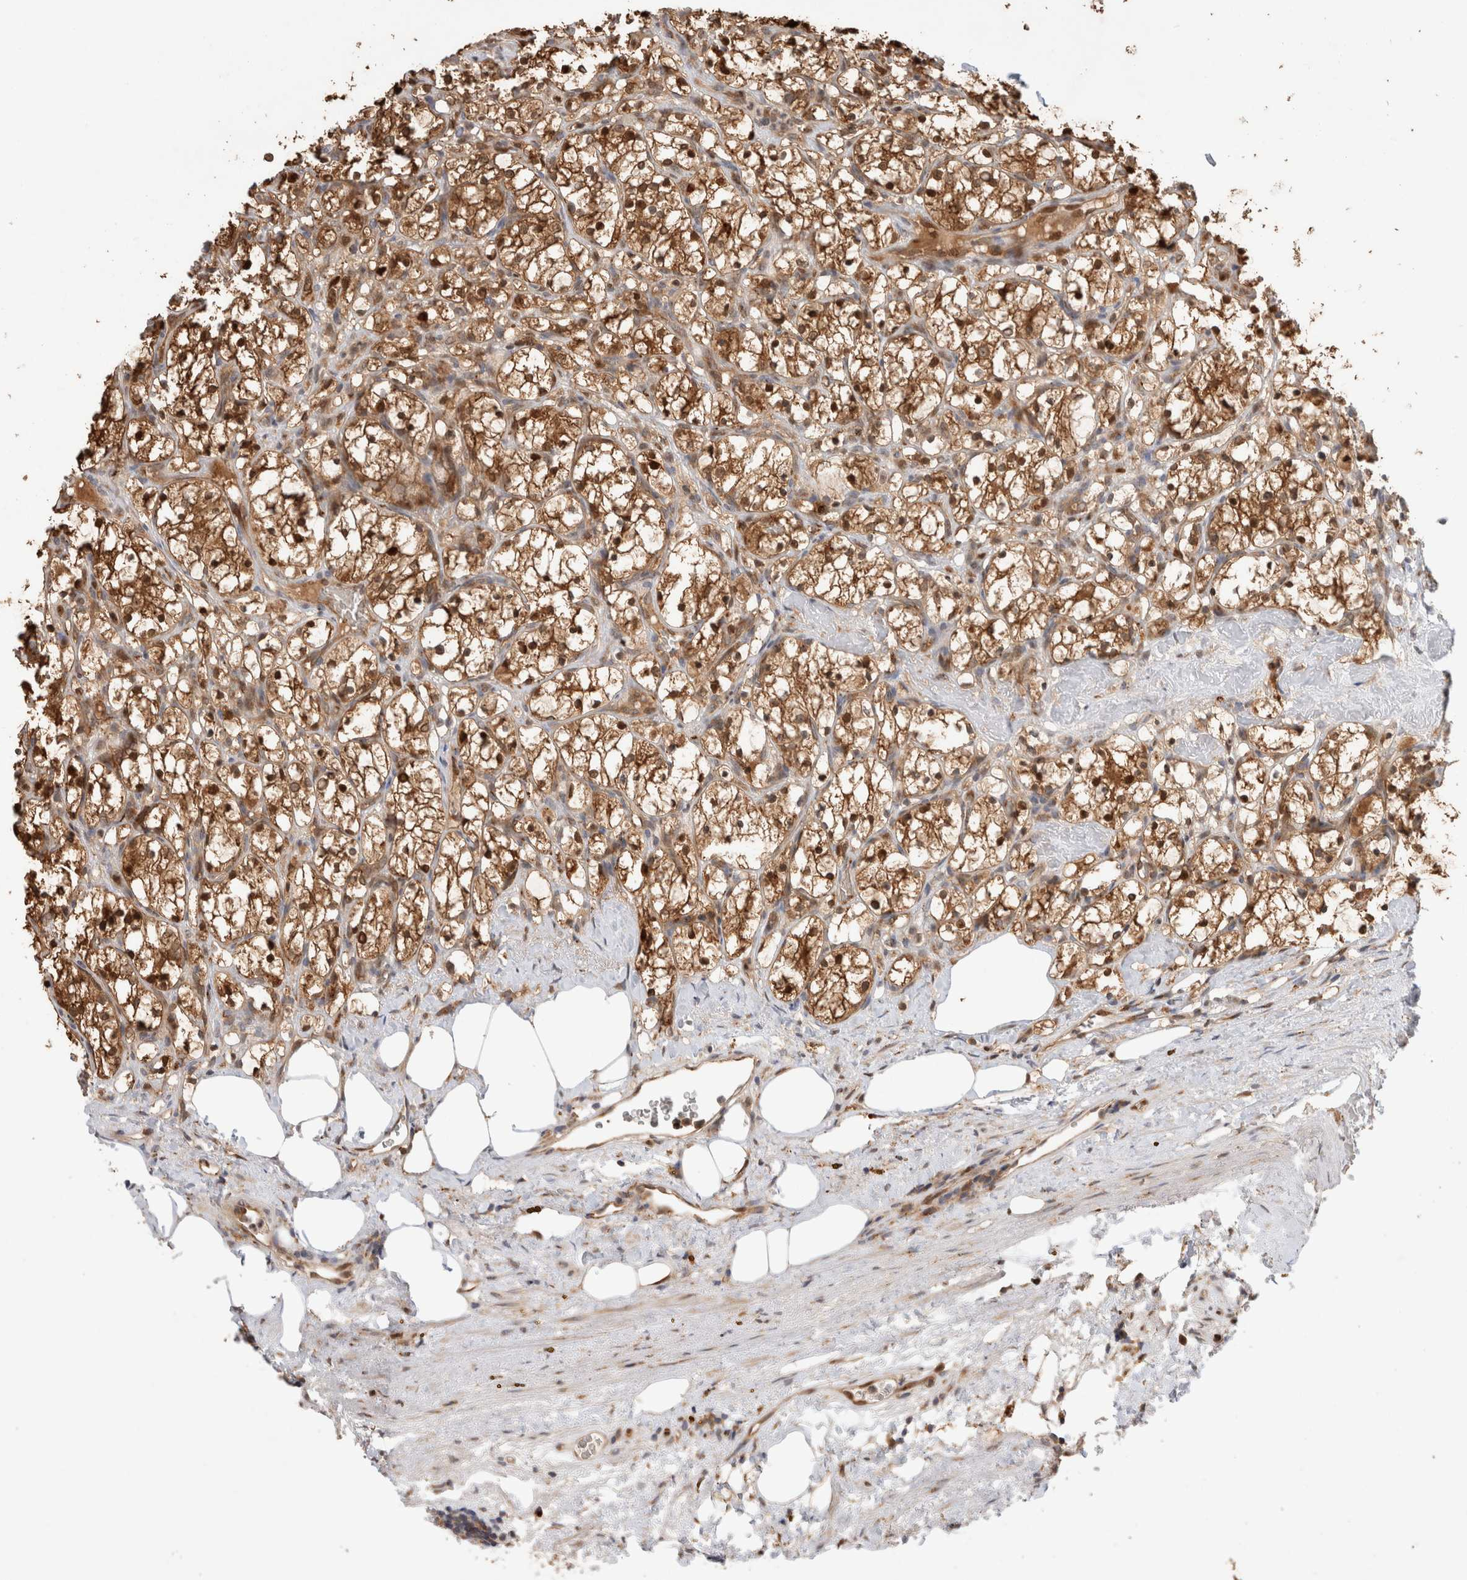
{"staining": {"intensity": "strong", "quantity": ">75%", "location": "cytoplasmic/membranous,nuclear"}, "tissue": "renal cancer", "cell_type": "Tumor cells", "image_type": "cancer", "snomed": [{"axis": "morphology", "description": "Adenocarcinoma, NOS"}, {"axis": "topography", "description": "Kidney"}], "caption": "Renal cancer stained with immunohistochemistry (IHC) displays strong cytoplasmic/membranous and nuclear positivity in about >75% of tumor cells.", "gene": "OTUD6B", "patient": {"sex": "female", "age": 69}}